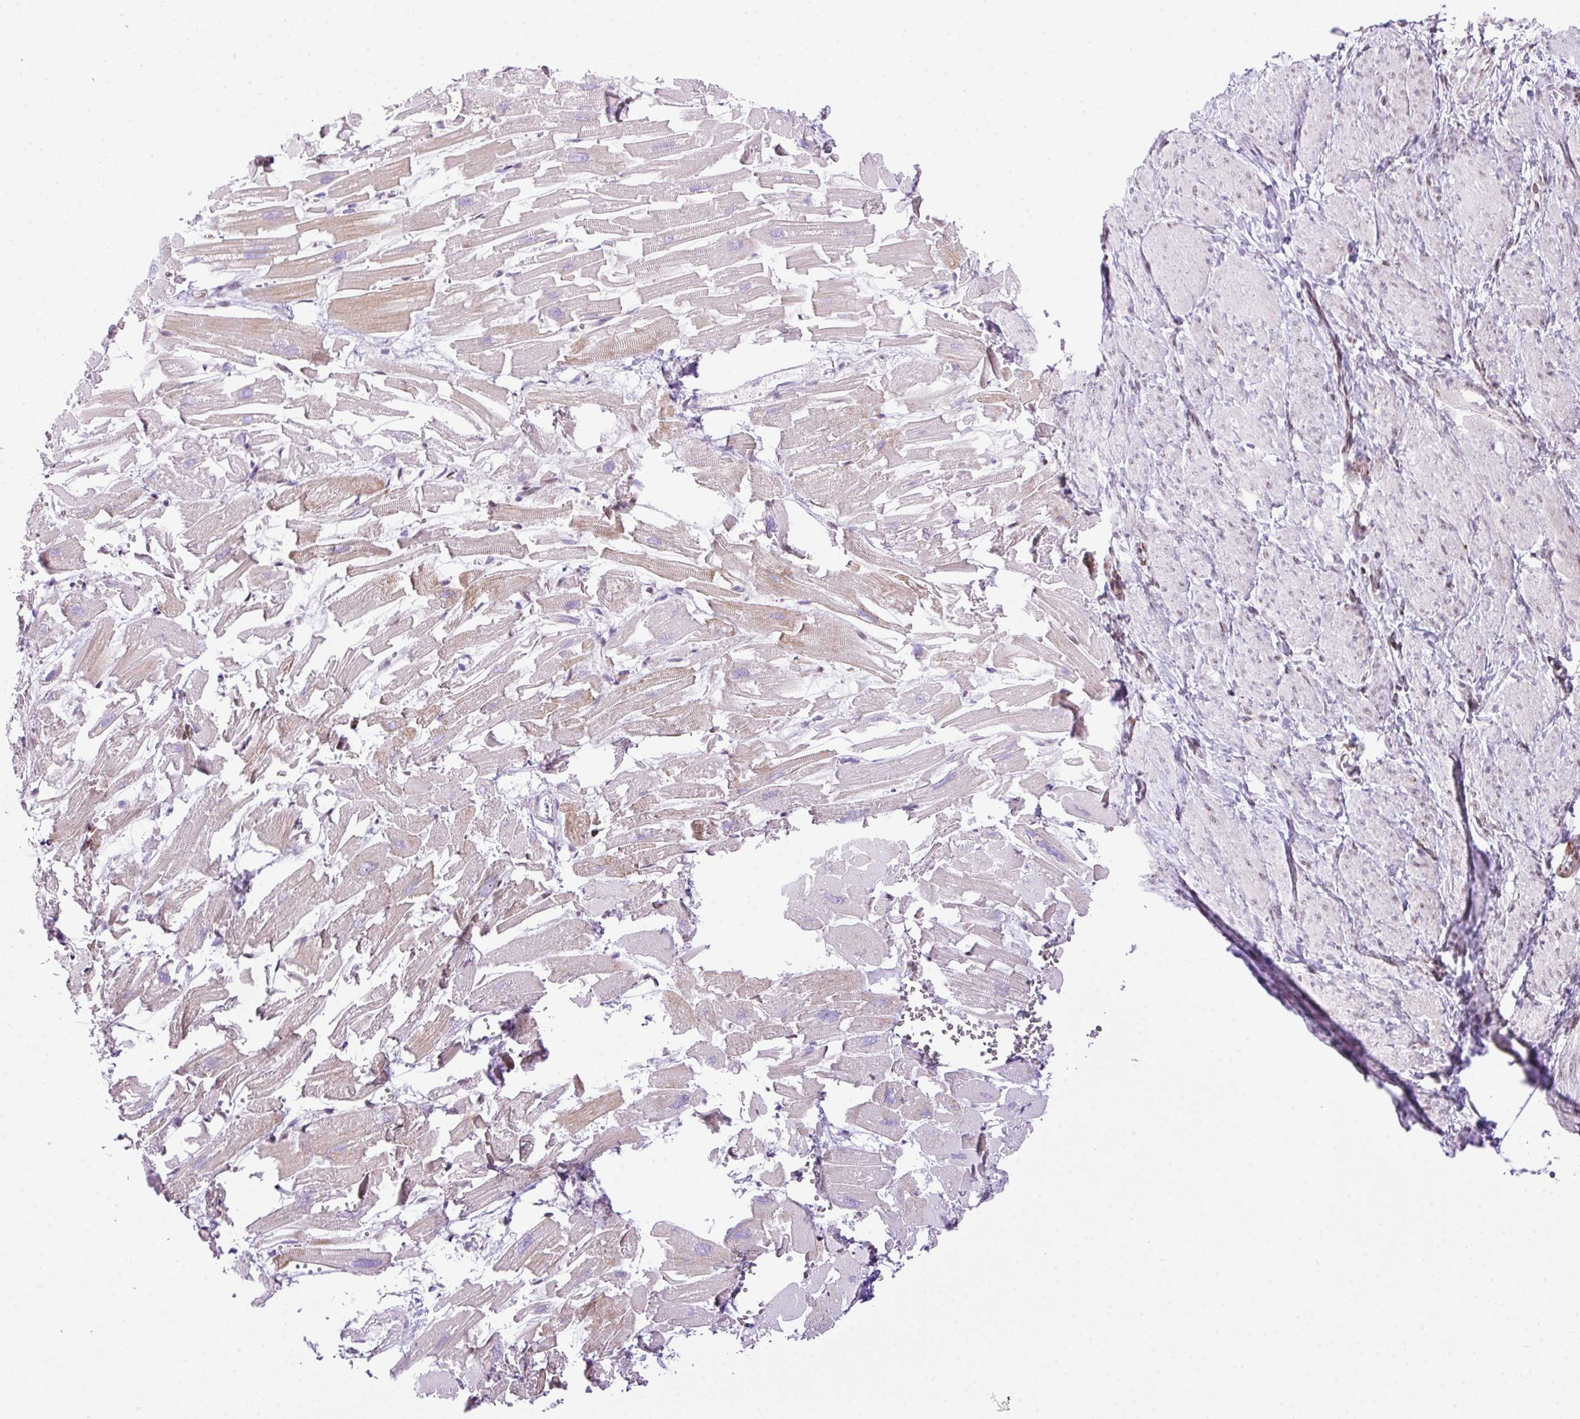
{"staining": {"intensity": "moderate", "quantity": "25%-75%", "location": "cytoplasmic/membranous"}, "tissue": "heart muscle", "cell_type": "Cardiomyocytes", "image_type": "normal", "snomed": [{"axis": "morphology", "description": "Normal tissue, NOS"}, {"axis": "topography", "description": "Heart"}], "caption": "Moderate cytoplasmic/membranous positivity is appreciated in about 25%-75% of cardiomyocytes in unremarkable heart muscle. The staining was performed using DAB, with brown indicating positive protein expression. Nuclei are stained blue with hematoxylin.", "gene": "CCDC137", "patient": {"sex": "female", "age": 64}}